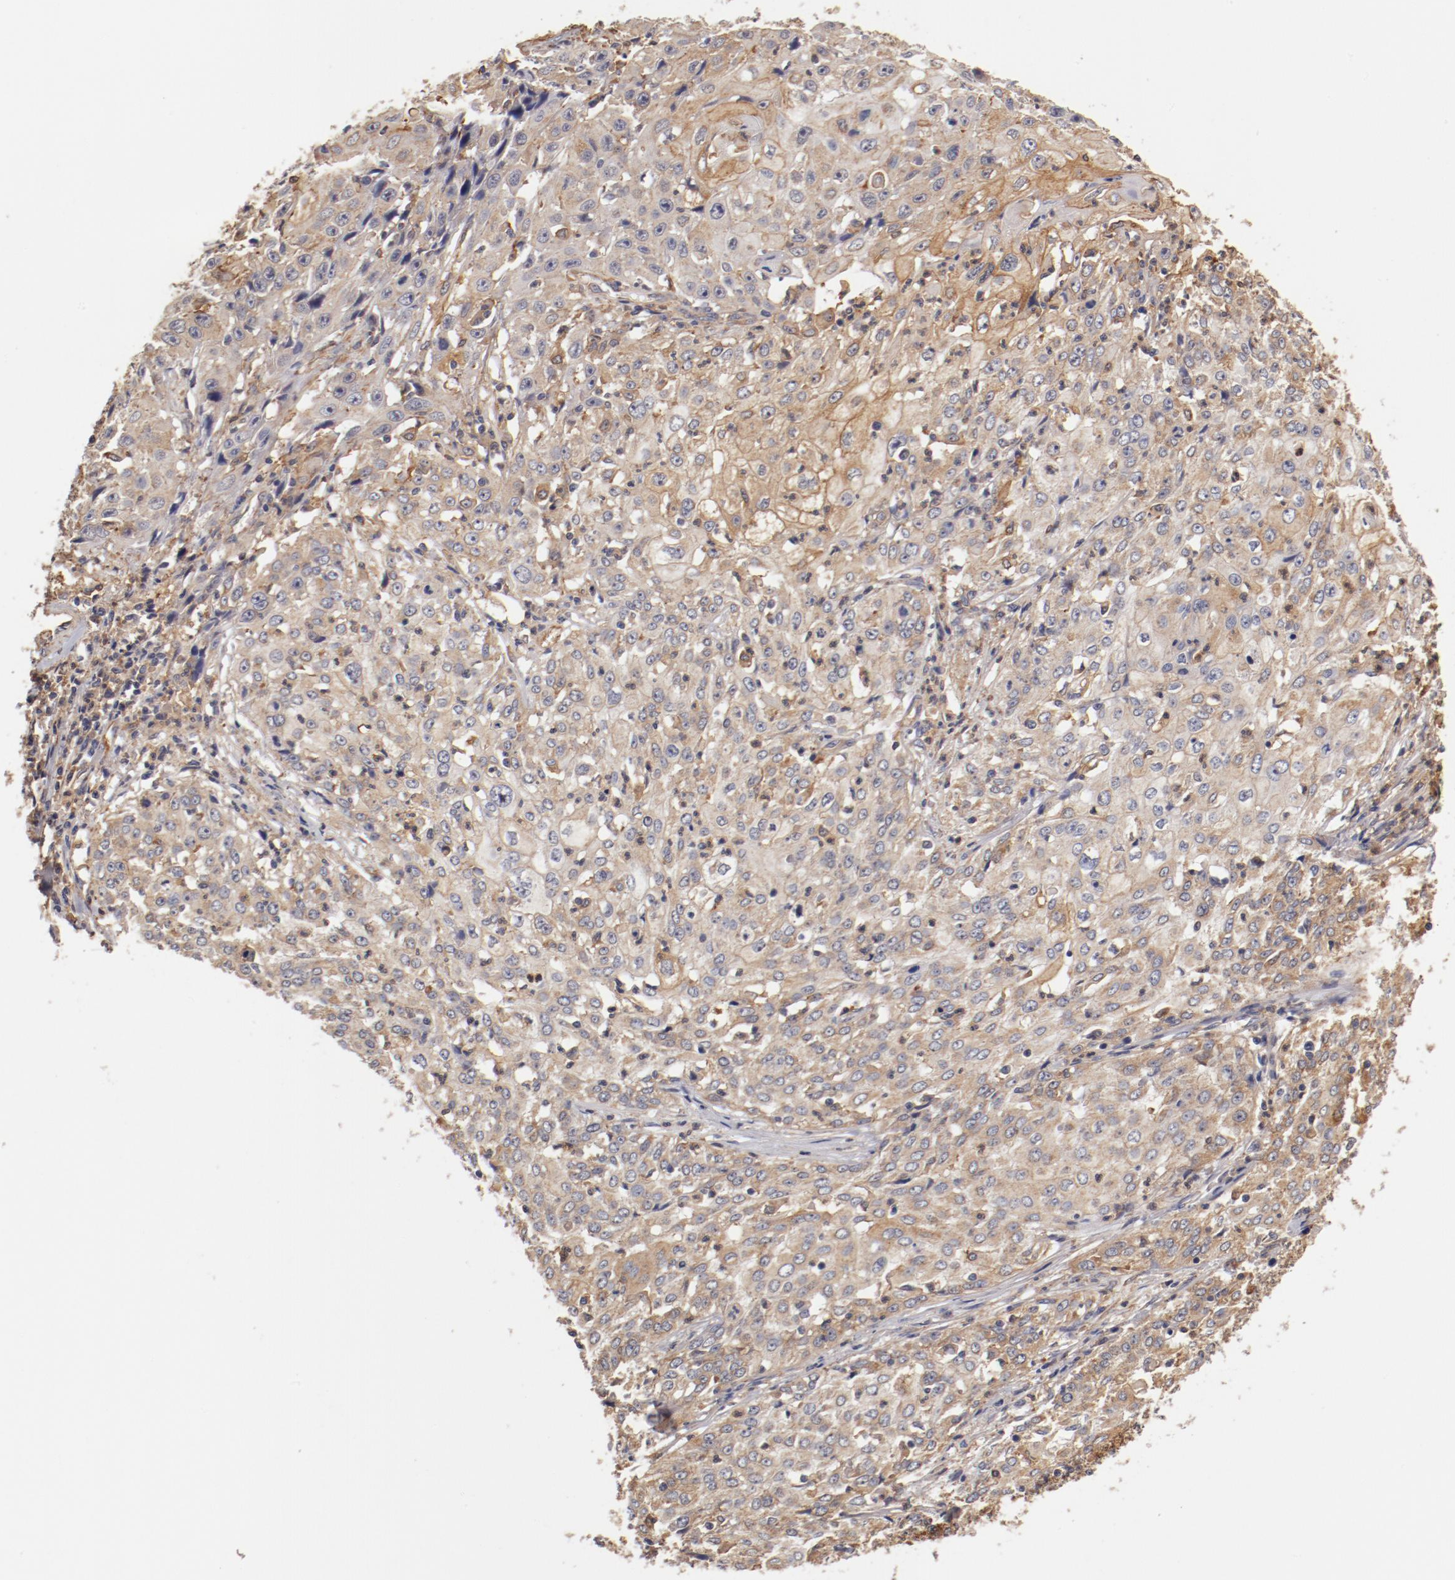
{"staining": {"intensity": "moderate", "quantity": "25%-75%", "location": "cytoplasmic/membranous"}, "tissue": "cervical cancer", "cell_type": "Tumor cells", "image_type": "cancer", "snomed": [{"axis": "morphology", "description": "Squamous cell carcinoma, NOS"}, {"axis": "topography", "description": "Cervix"}], "caption": "Immunohistochemistry photomicrograph of neoplastic tissue: cervical cancer stained using IHC exhibits medium levels of moderate protein expression localized specifically in the cytoplasmic/membranous of tumor cells, appearing as a cytoplasmic/membranous brown color.", "gene": "FCMR", "patient": {"sex": "female", "age": 39}}